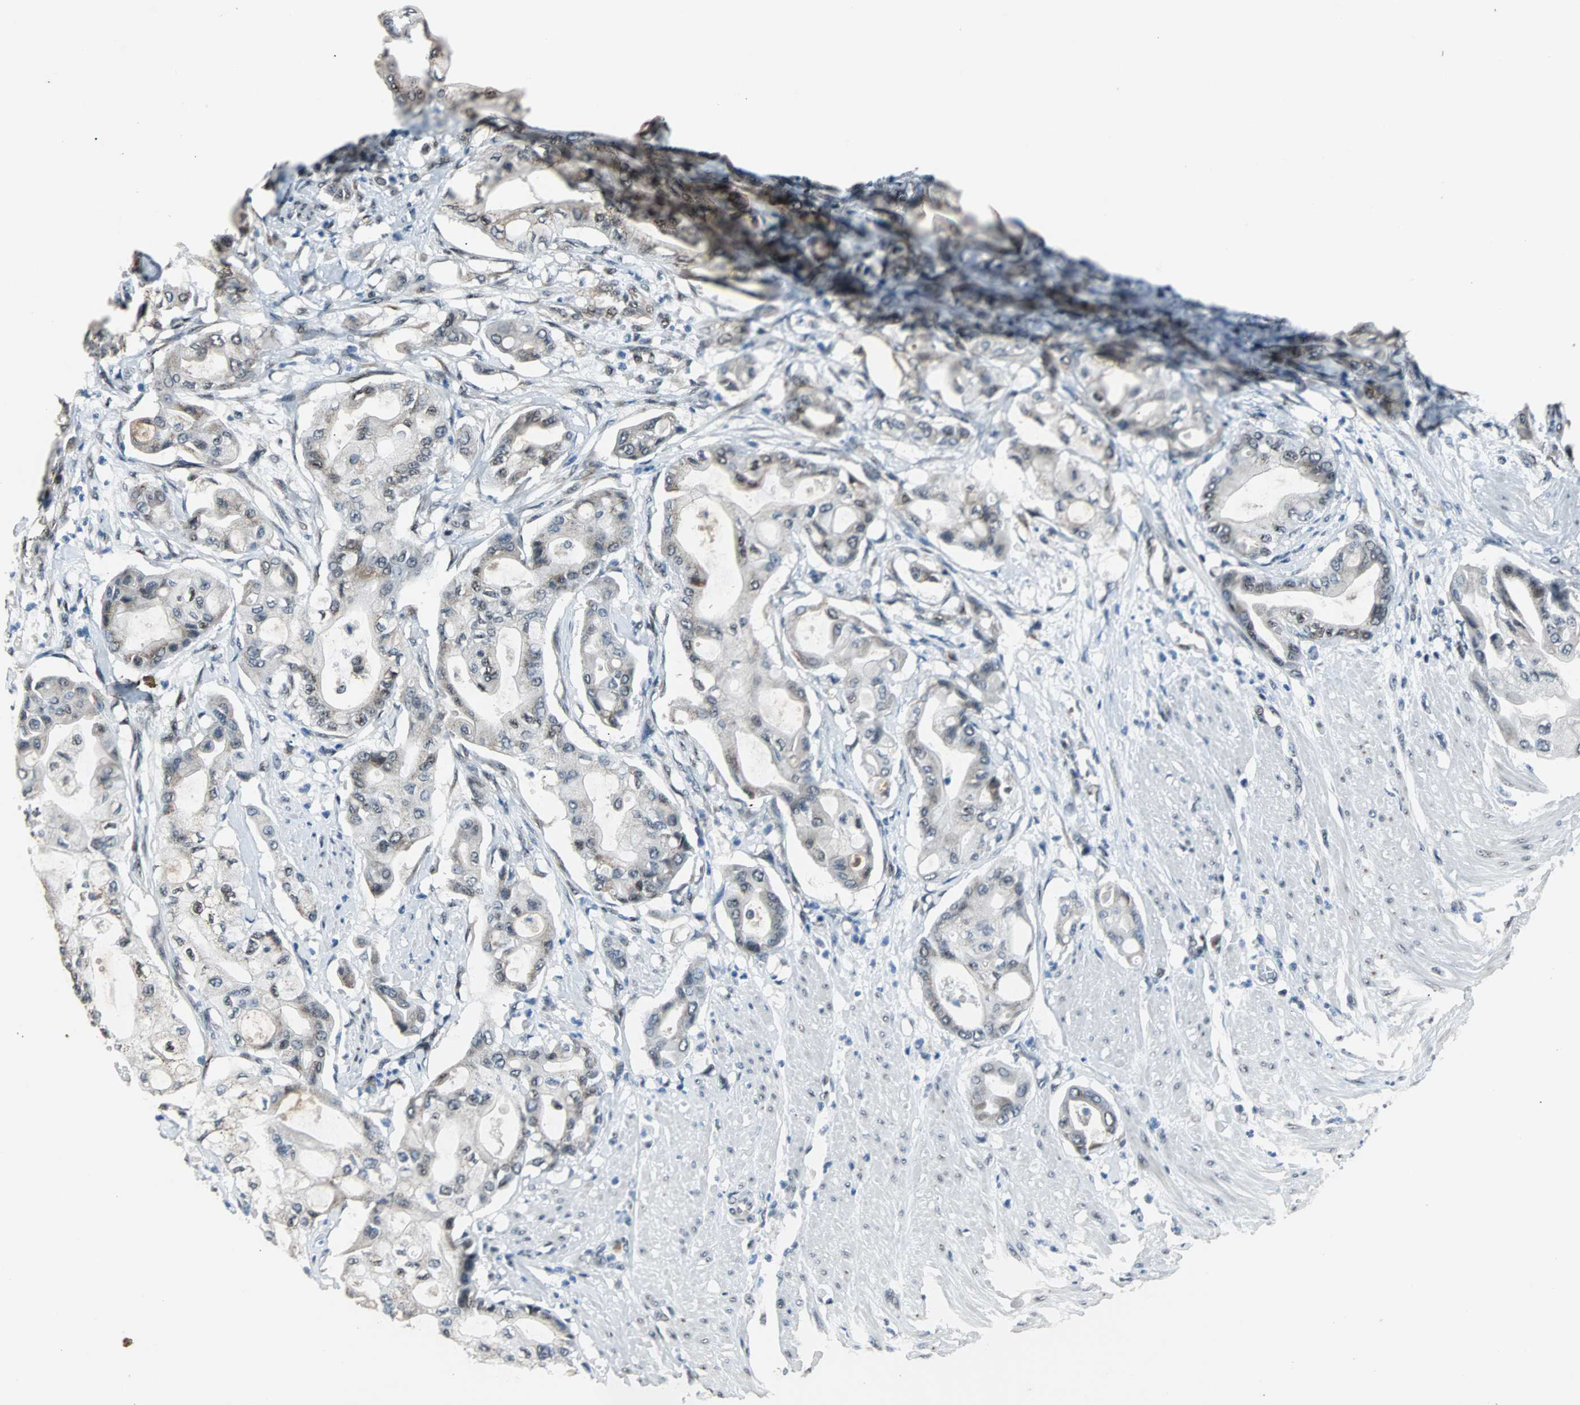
{"staining": {"intensity": "weak", "quantity": "<25%", "location": "cytoplasmic/membranous"}, "tissue": "pancreatic cancer", "cell_type": "Tumor cells", "image_type": "cancer", "snomed": [{"axis": "morphology", "description": "Adenocarcinoma, NOS"}, {"axis": "morphology", "description": "Adenocarcinoma, metastatic, NOS"}, {"axis": "topography", "description": "Lymph node"}, {"axis": "topography", "description": "Pancreas"}, {"axis": "topography", "description": "Duodenum"}], "caption": "DAB (3,3'-diaminobenzidine) immunohistochemical staining of human adenocarcinoma (pancreatic) displays no significant staining in tumor cells.", "gene": "USP28", "patient": {"sex": "female", "age": 64}}